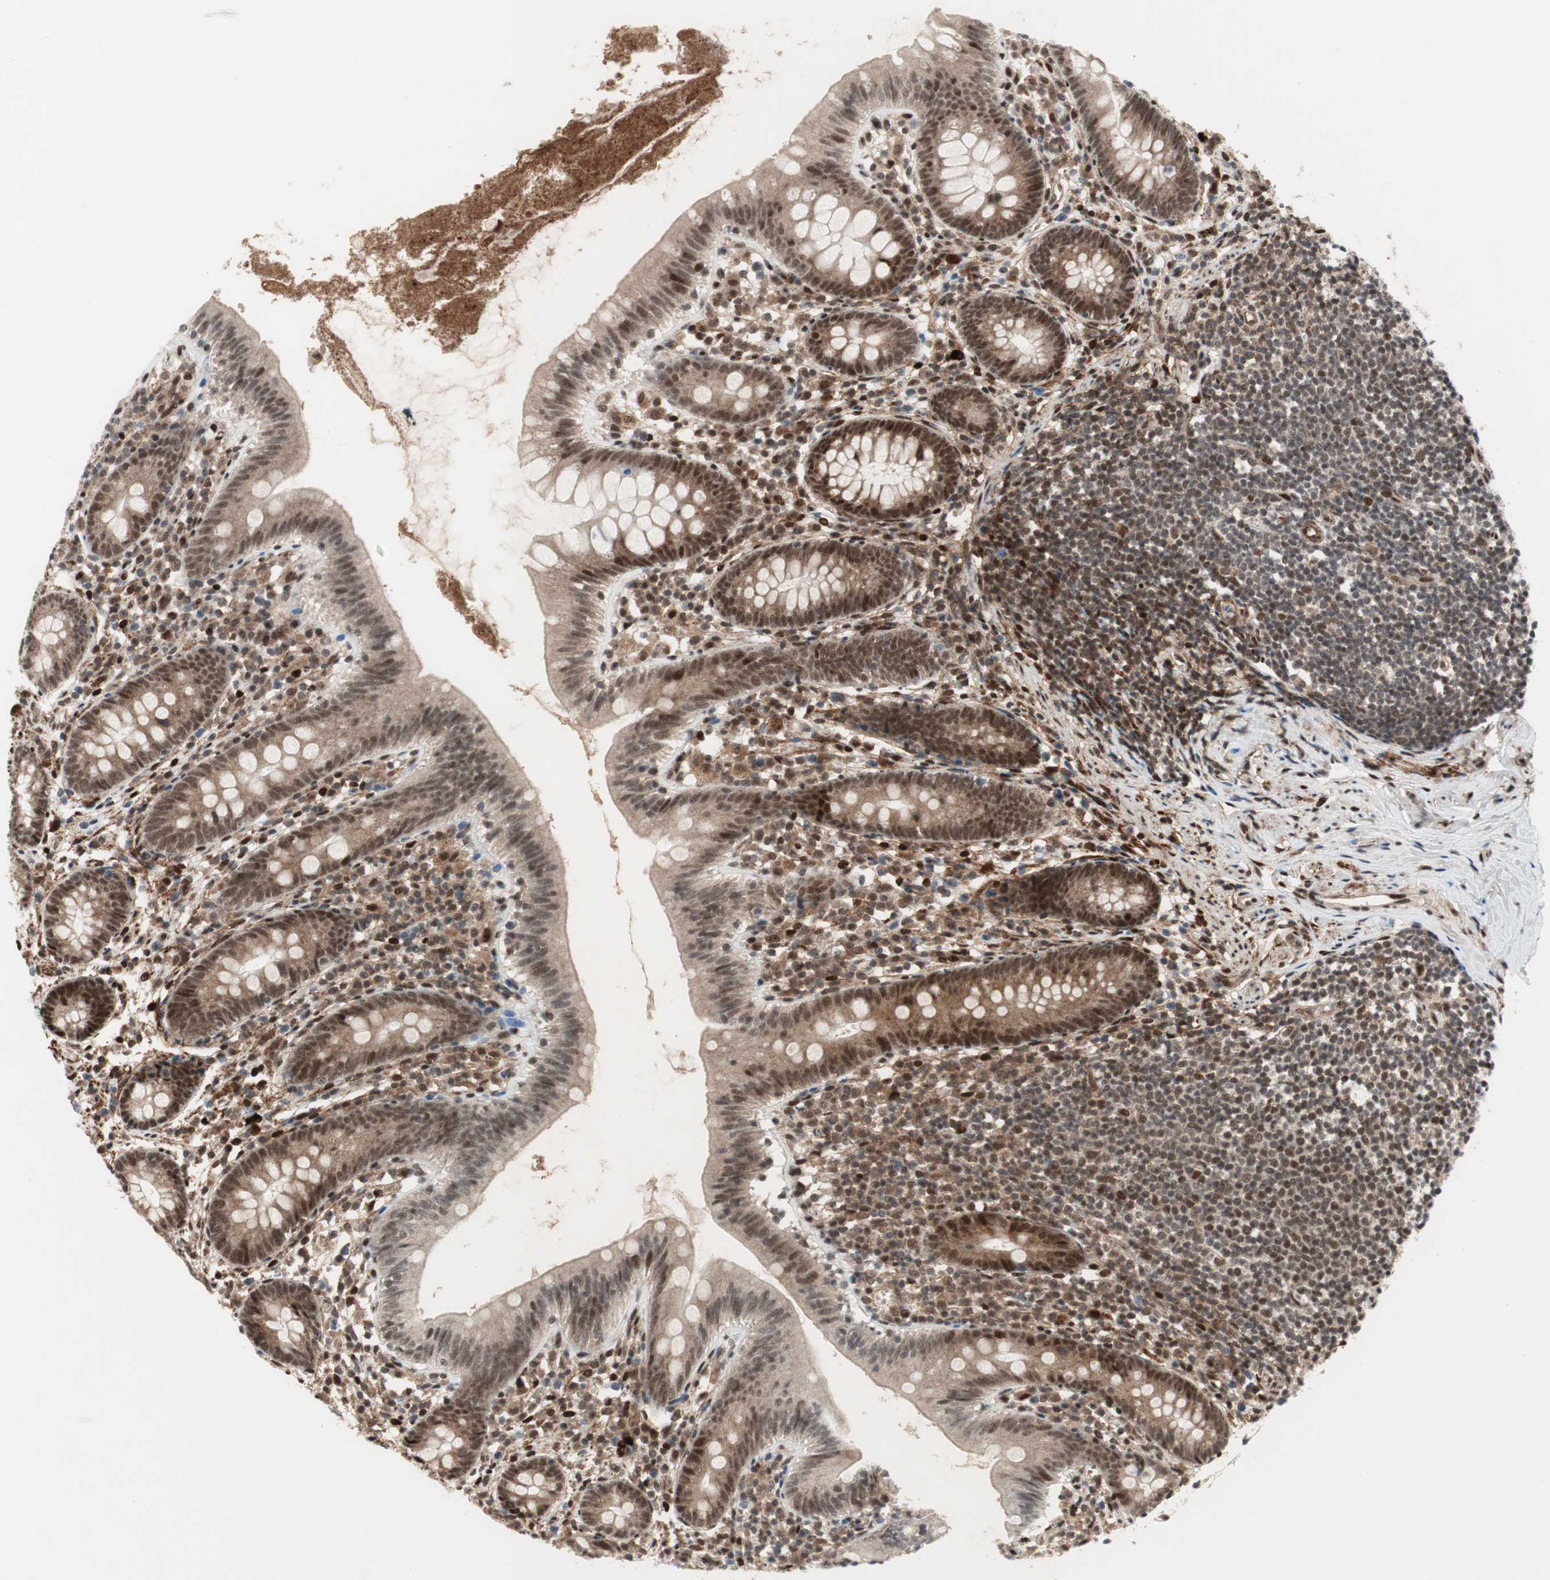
{"staining": {"intensity": "moderate", "quantity": ">75%", "location": "nuclear"}, "tissue": "appendix", "cell_type": "Glandular cells", "image_type": "normal", "snomed": [{"axis": "morphology", "description": "Normal tissue, NOS"}, {"axis": "topography", "description": "Appendix"}], "caption": "Immunohistochemical staining of benign human appendix reveals >75% levels of moderate nuclear protein expression in about >75% of glandular cells.", "gene": "TCF12", "patient": {"sex": "male", "age": 52}}